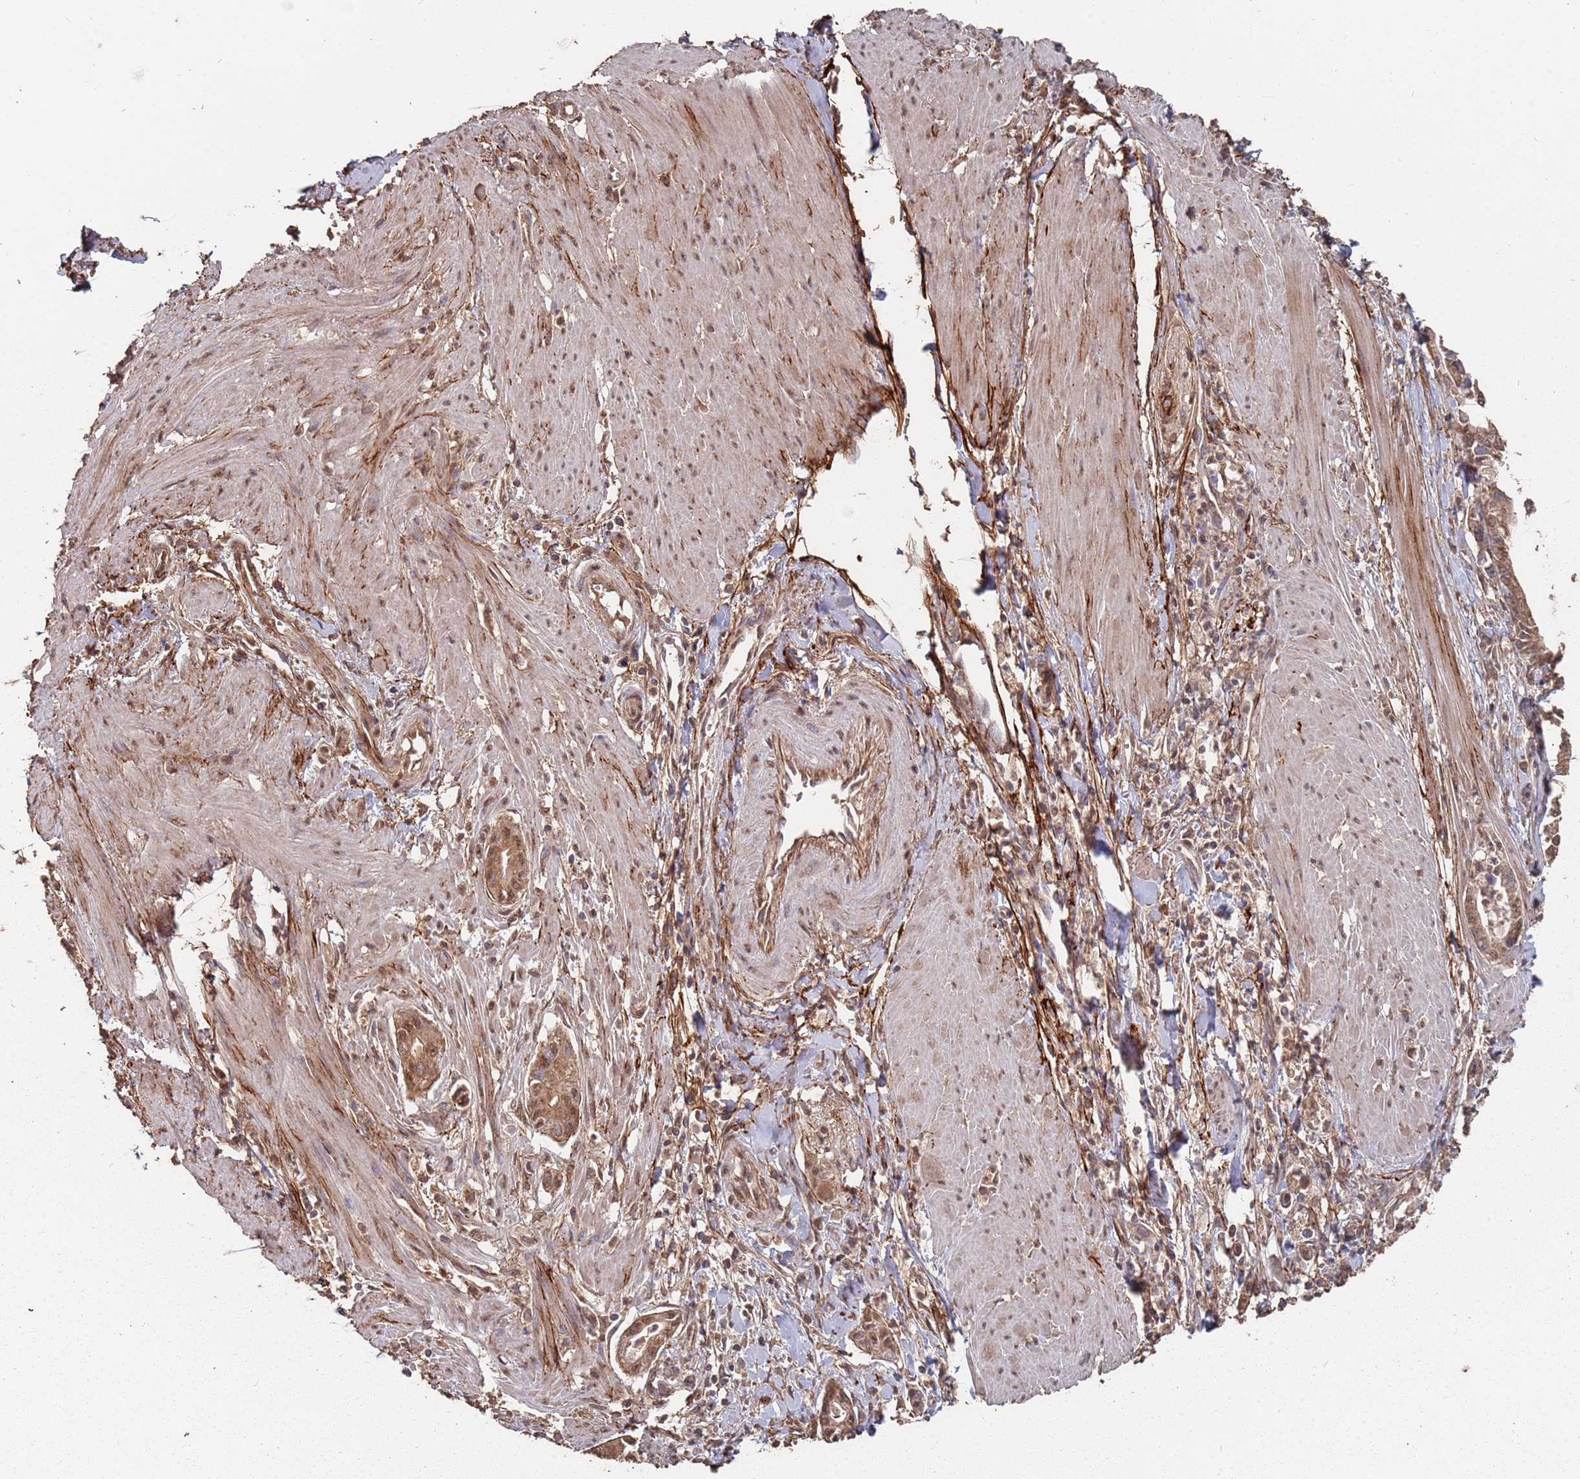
{"staining": {"intensity": "moderate", "quantity": ">75%", "location": "cytoplasmic/membranous,nuclear"}, "tissue": "pancreatic cancer", "cell_type": "Tumor cells", "image_type": "cancer", "snomed": [{"axis": "morphology", "description": "Adenocarcinoma, NOS"}, {"axis": "topography", "description": "Pancreas"}], "caption": "Pancreatic cancer stained with DAB (3,3'-diaminobenzidine) immunohistochemistry (IHC) displays medium levels of moderate cytoplasmic/membranous and nuclear staining in about >75% of tumor cells. (IHC, brightfield microscopy, high magnification).", "gene": "PRORP", "patient": {"sex": "male", "age": 78}}